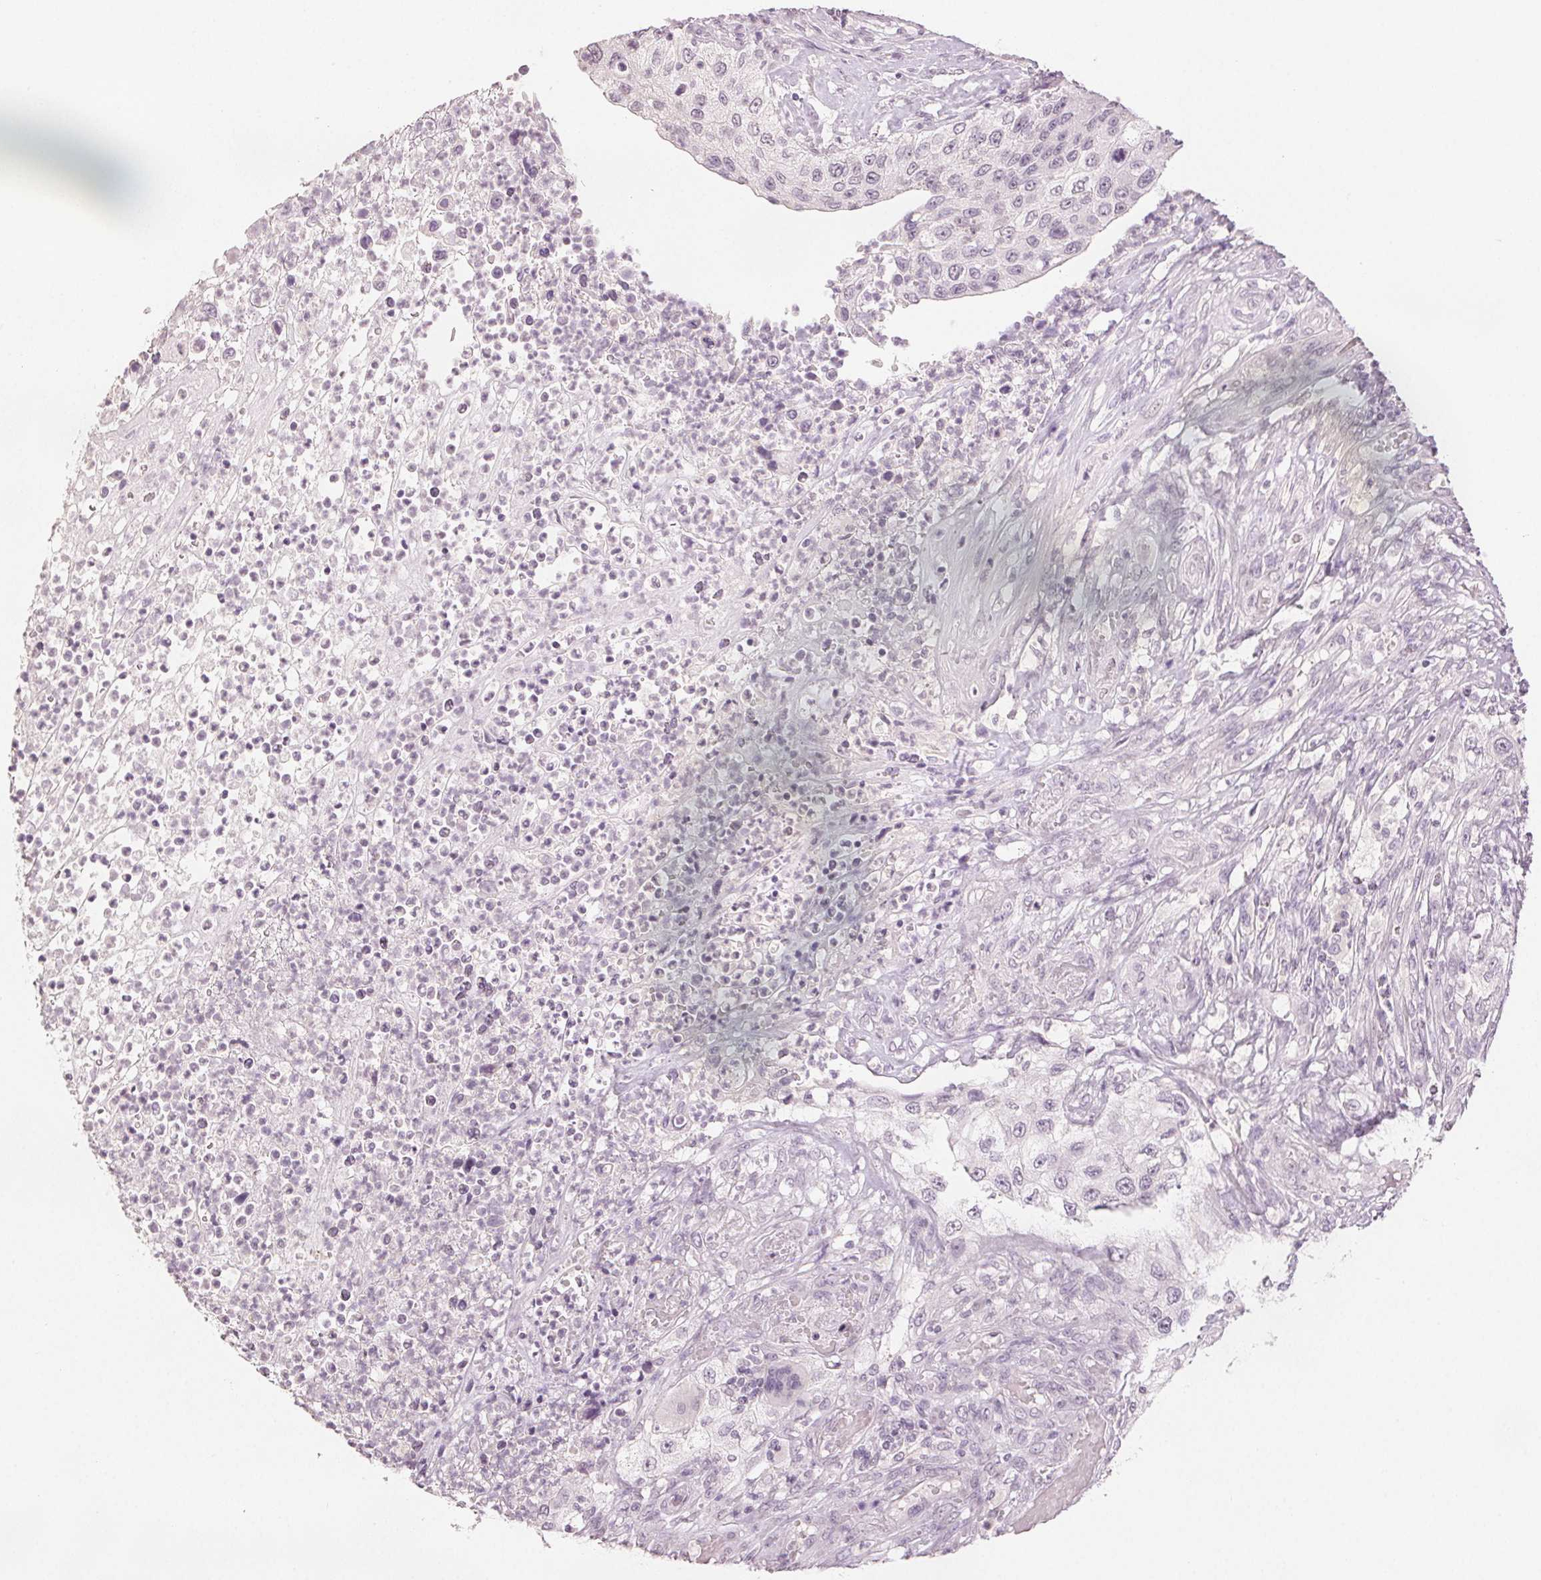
{"staining": {"intensity": "negative", "quantity": "none", "location": "none"}, "tissue": "urothelial cancer", "cell_type": "Tumor cells", "image_type": "cancer", "snomed": [{"axis": "morphology", "description": "Urothelial carcinoma, High grade"}, {"axis": "topography", "description": "Urinary bladder"}], "caption": "Immunohistochemistry (IHC) histopathology image of human urothelial carcinoma (high-grade) stained for a protein (brown), which displays no staining in tumor cells.", "gene": "SCGN", "patient": {"sex": "female", "age": 60}}